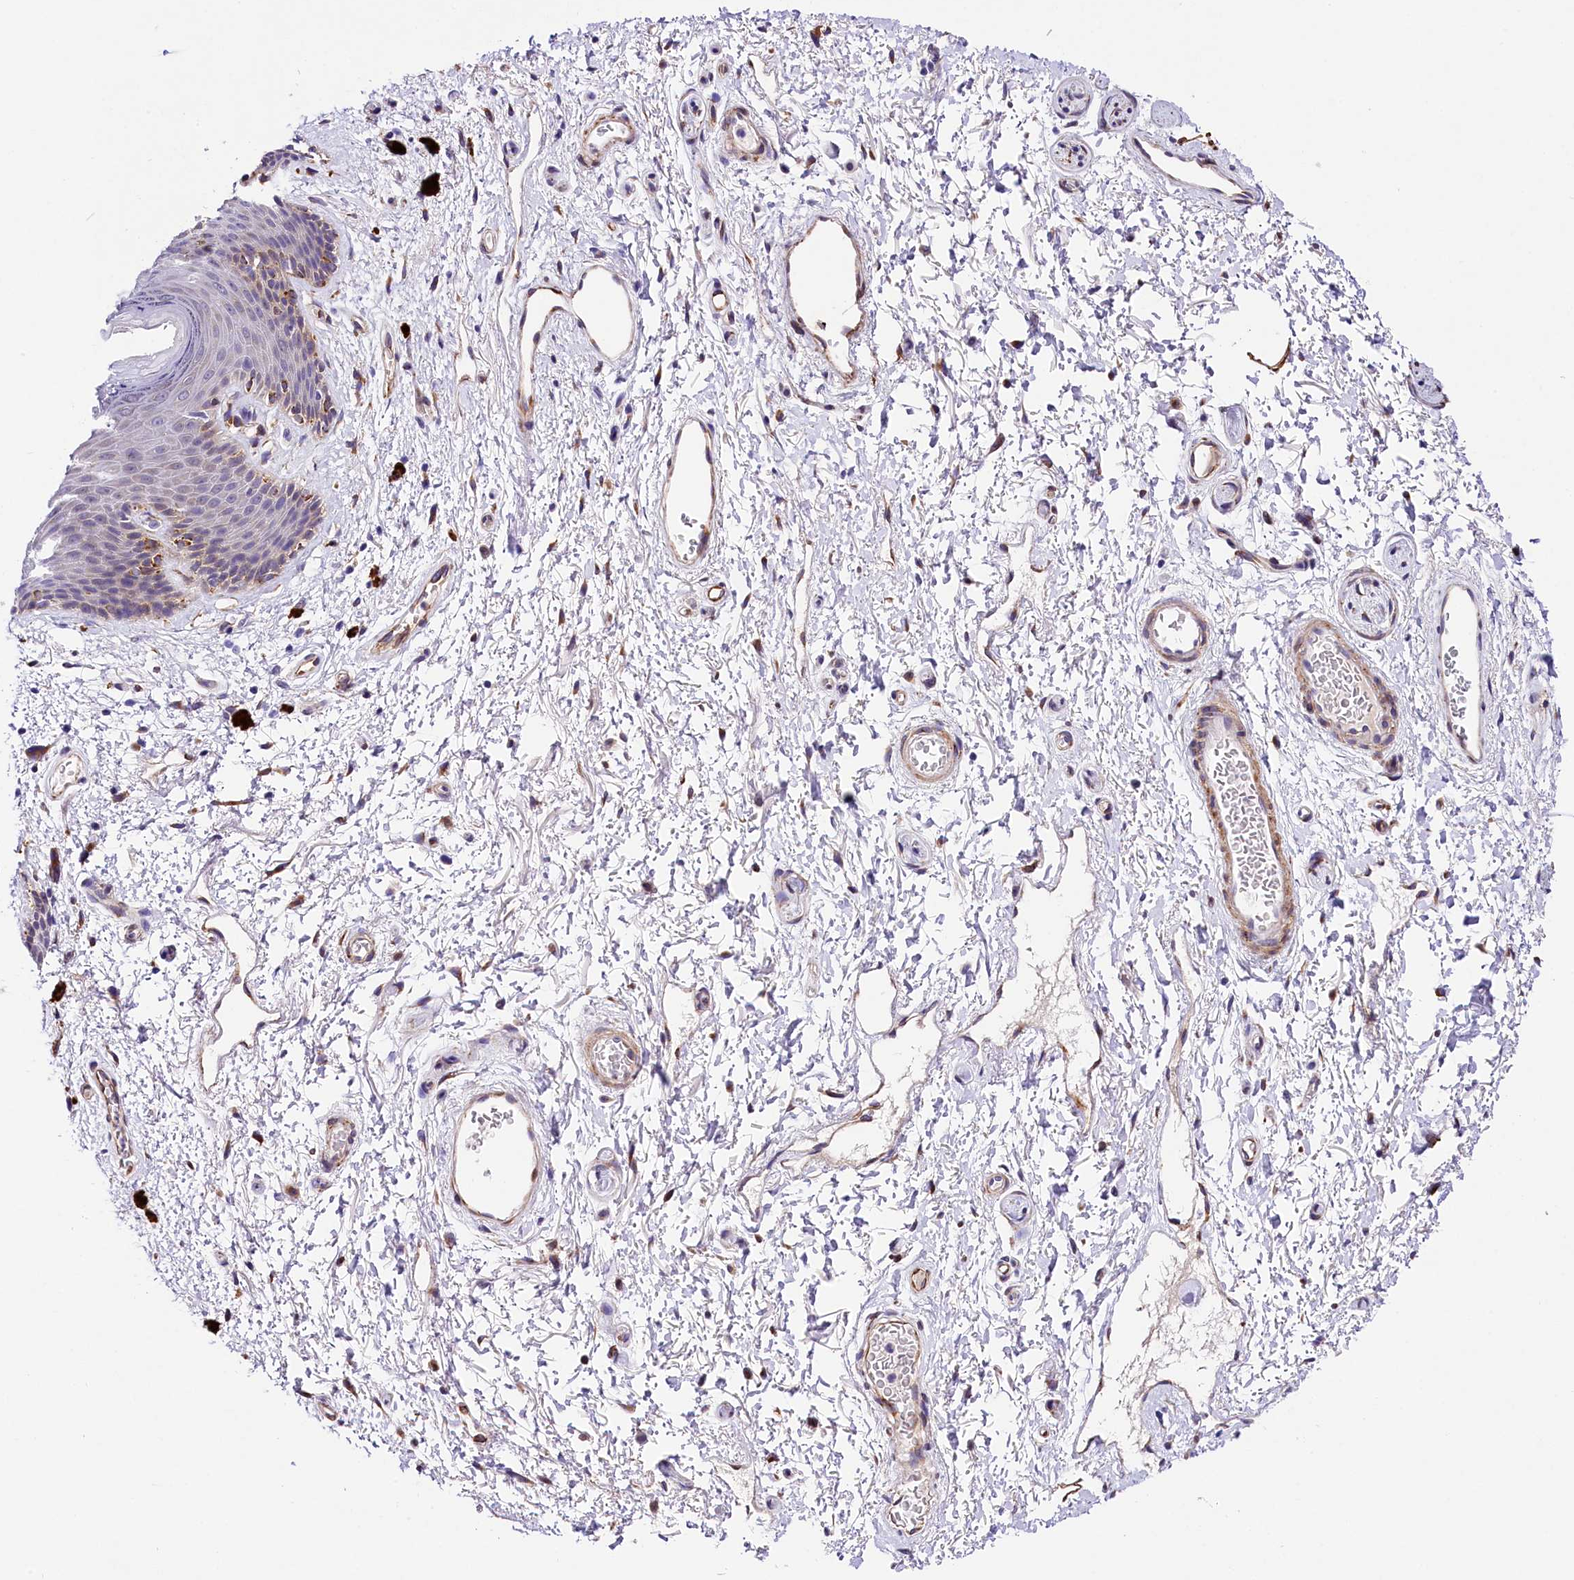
{"staining": {"intensity": "negative", "quantity": "none", "location": "none"}, "tissue": "skin", "cell_type": "Epidermal cells", "image_type": "normal", "snomed": [{"axis": "morphology", "description": "Normal tissue, NOS"}, {"axis": "topography", "description": "Anal"}], "caption": "Immunohistochemical staining of normal human skin reveals no significant positivity in epidermal cells.", "gene": "ITGA1", "patient": {"sex": "female", "age": 46}}